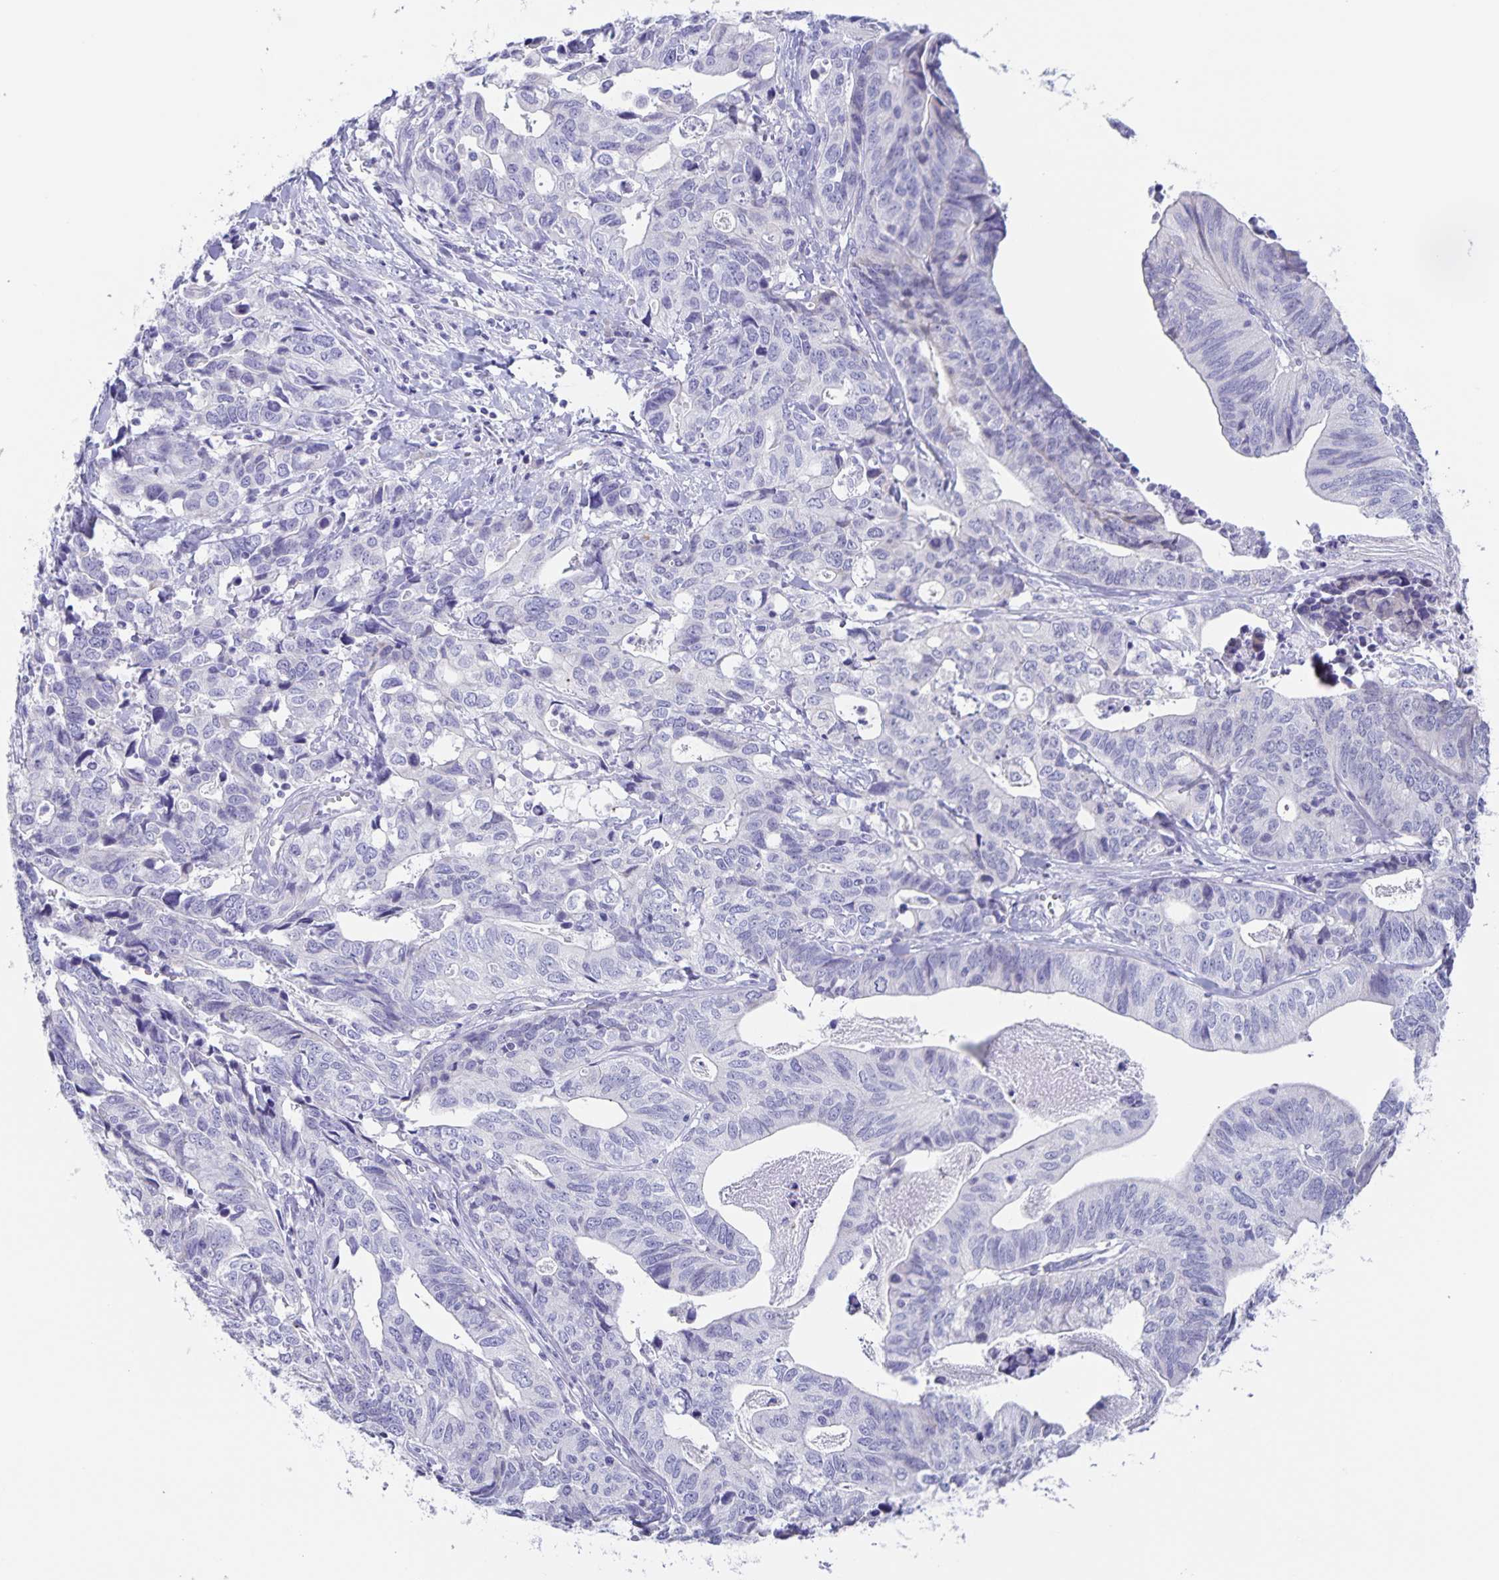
{"staining": {"intensity": "negative", "quantity": "none", "location": "none"}, "tissue": "stomach cancer", "cell_type": "Tumor cells", "image_type": "cancer", "snomed": [{"axis": "morphology", "description": "Adenocarcinoma, NOS"}, {"axis": "topography", "description": "Stomach, upper"}], "caption": "Immunohistochemistry micrograph of adenocarcinoma (stomach) stained for a protein (brown), which reveals no staining in tumor cells. The staining is performed using DAB brown chromogen with nuclei counter-stained in using hematoxylin.", "gene": "AQP4", "patient": {"sex": "female", "age": 67}}